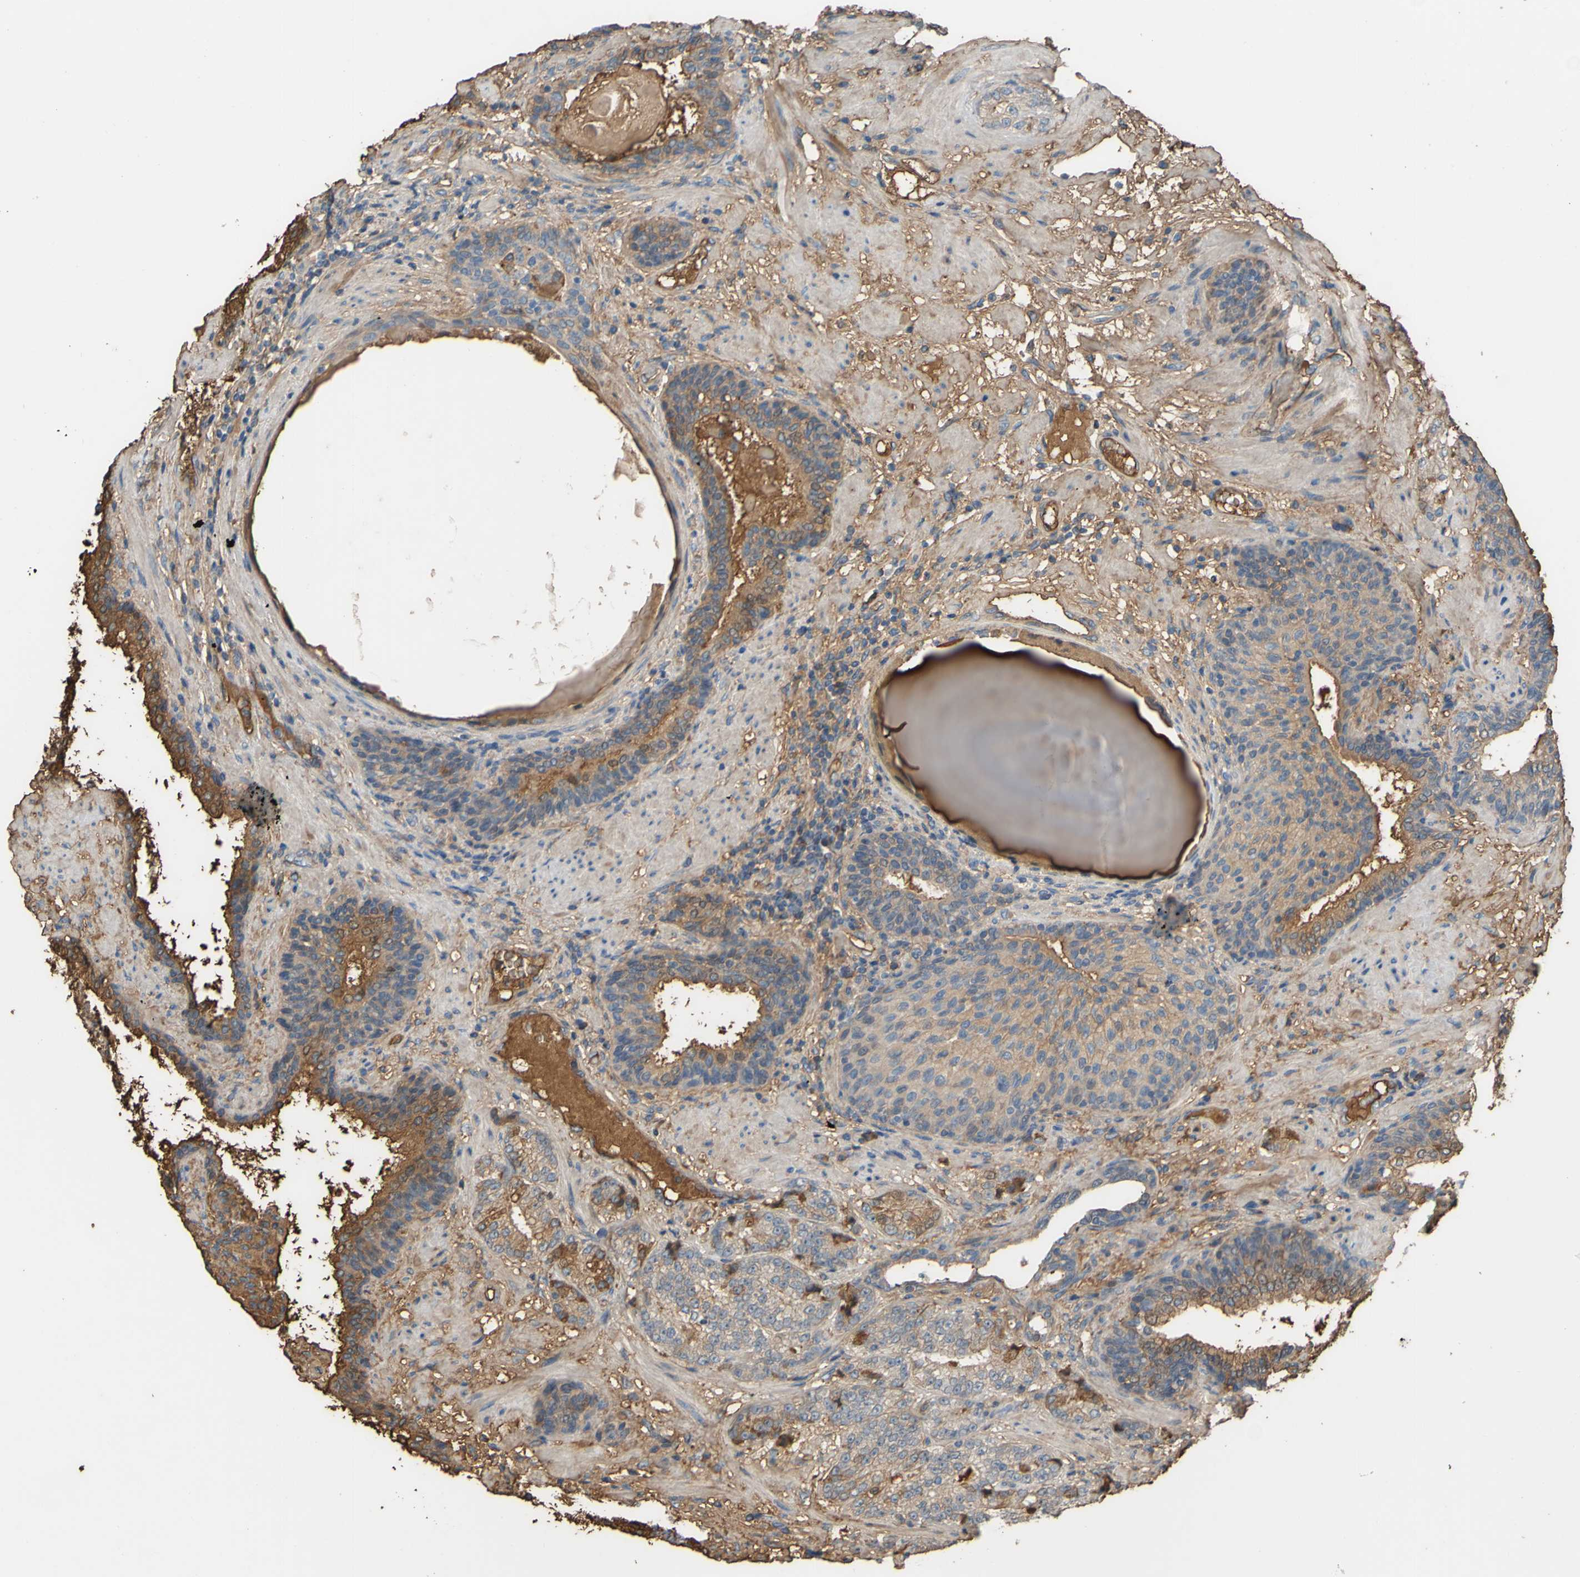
{"staining": {"intensity": "weak", "quantity": "25%-75%", "location": "cytoplasmic/membranous"}, "tissue": "prostate cancer", "cell_type": "Tumor cells", "image_type": "cancer", "snomed": [{"axis": "morphology", "description": "Adenocarcinoma, High grade"}, {"axis": "topography", "description": "Prostate"}], "caption": "Prostate adenocarcinoma (high-grade) stained with DAB immunohistochemistry (IHC) displays low levels of weak cytoplasmic/membranous staining in about 25%-75% of tumor cells.", "gene": "PTGDS", "patient": {"sex": "male", "age": 61}}